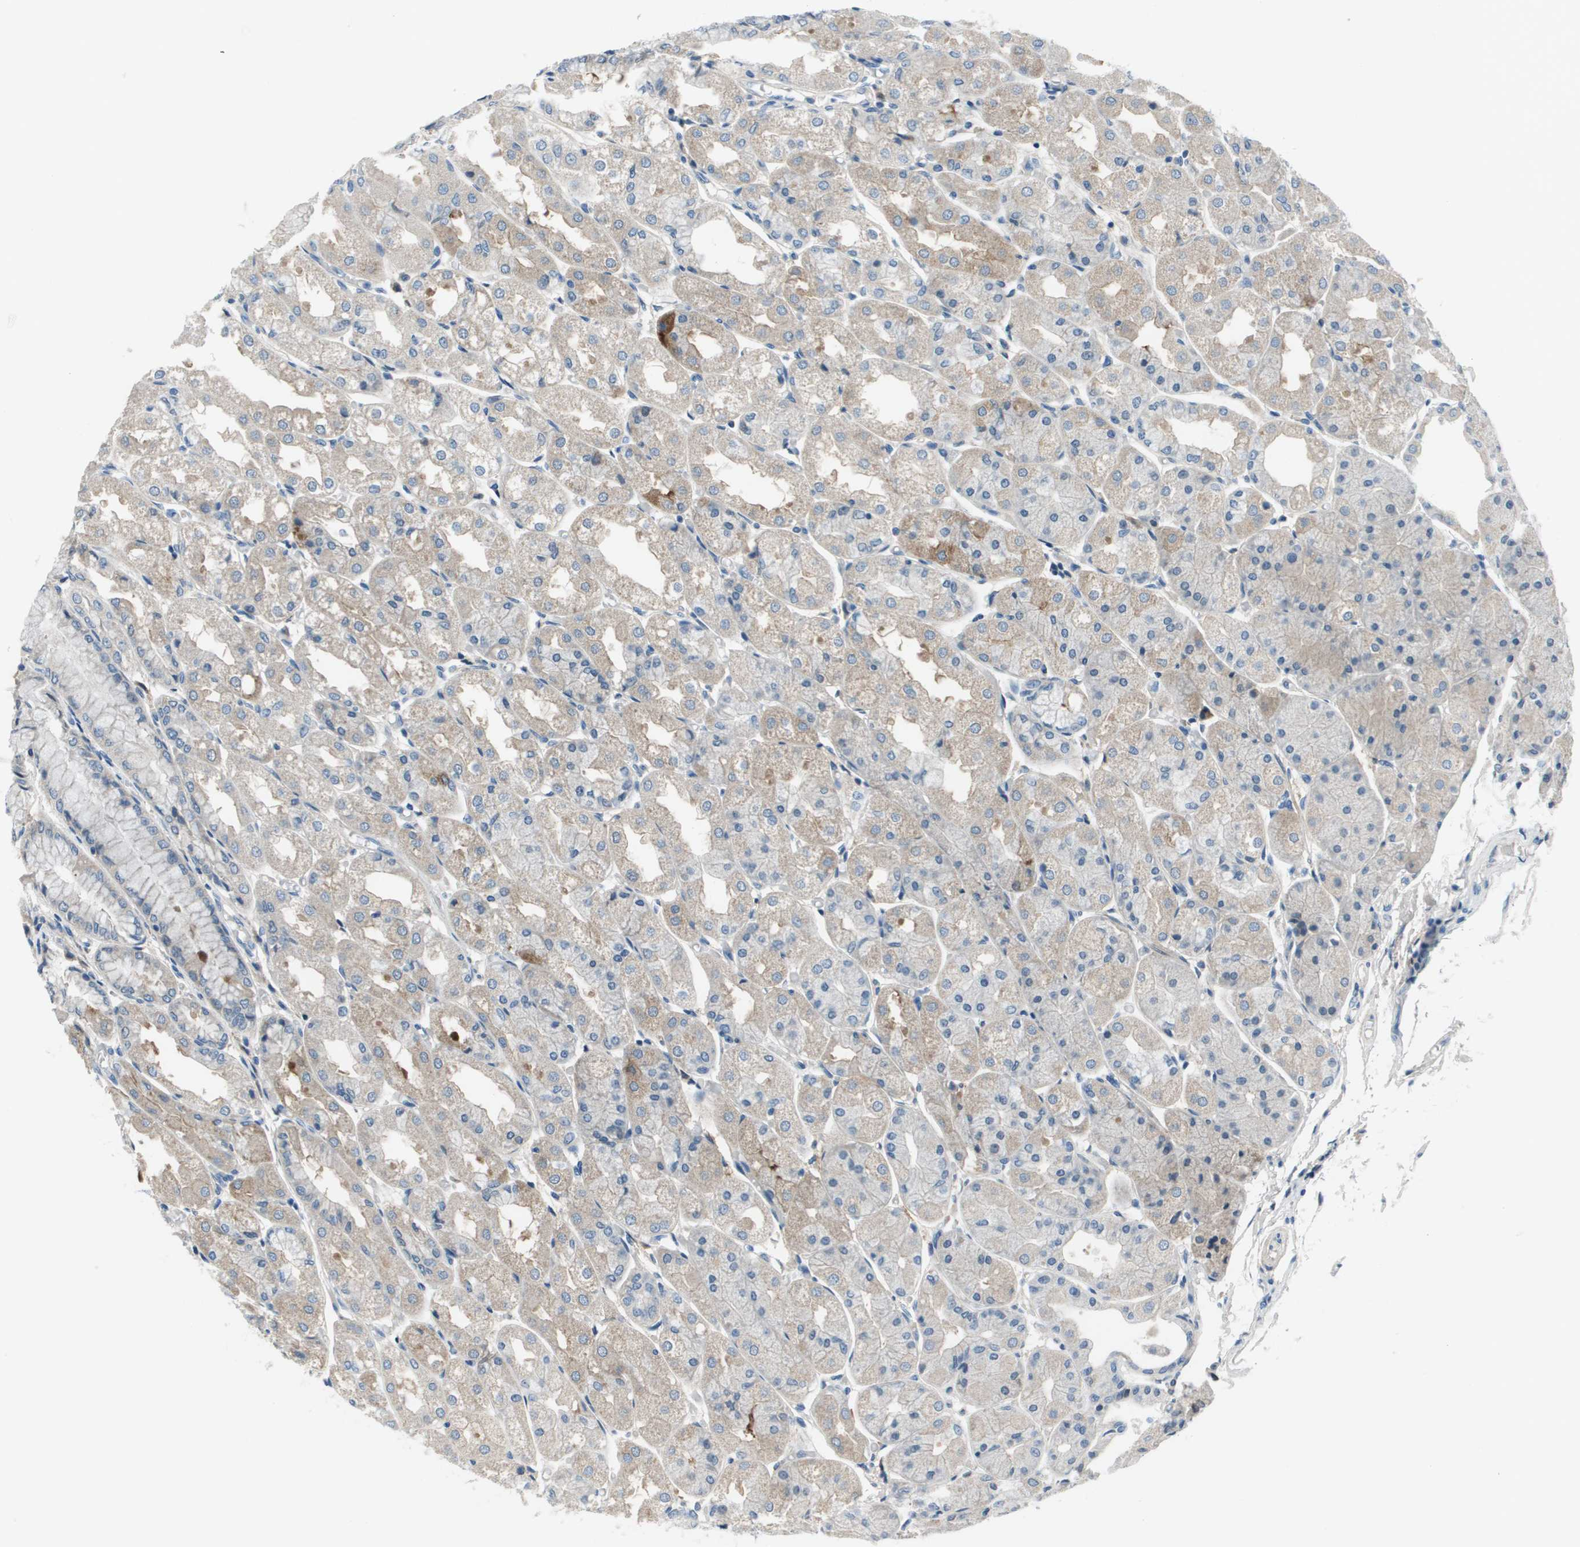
{"staining": {"intensity": "moderate", "quantity": "25%-75%", "location": "cytoplasmic/membranous"}, "tissue": "stomach", "cell_type": "Glandular cells", "image_type": "normal", "snomed": [{"axis": "morphology", "description": "Normal tissue, NOS"}, {"axis": "topography", "description": "Stomach, upper"}], "caption": "IHC micrograph of benign human stomach stained for a protein (brown), which shows medium levels of moderate cytoplasmic/membranous expression in approximately 25%-75% of glandular cells.", "gene": "PCOLCE", "patient": {"sex": "male", "age": 72}}